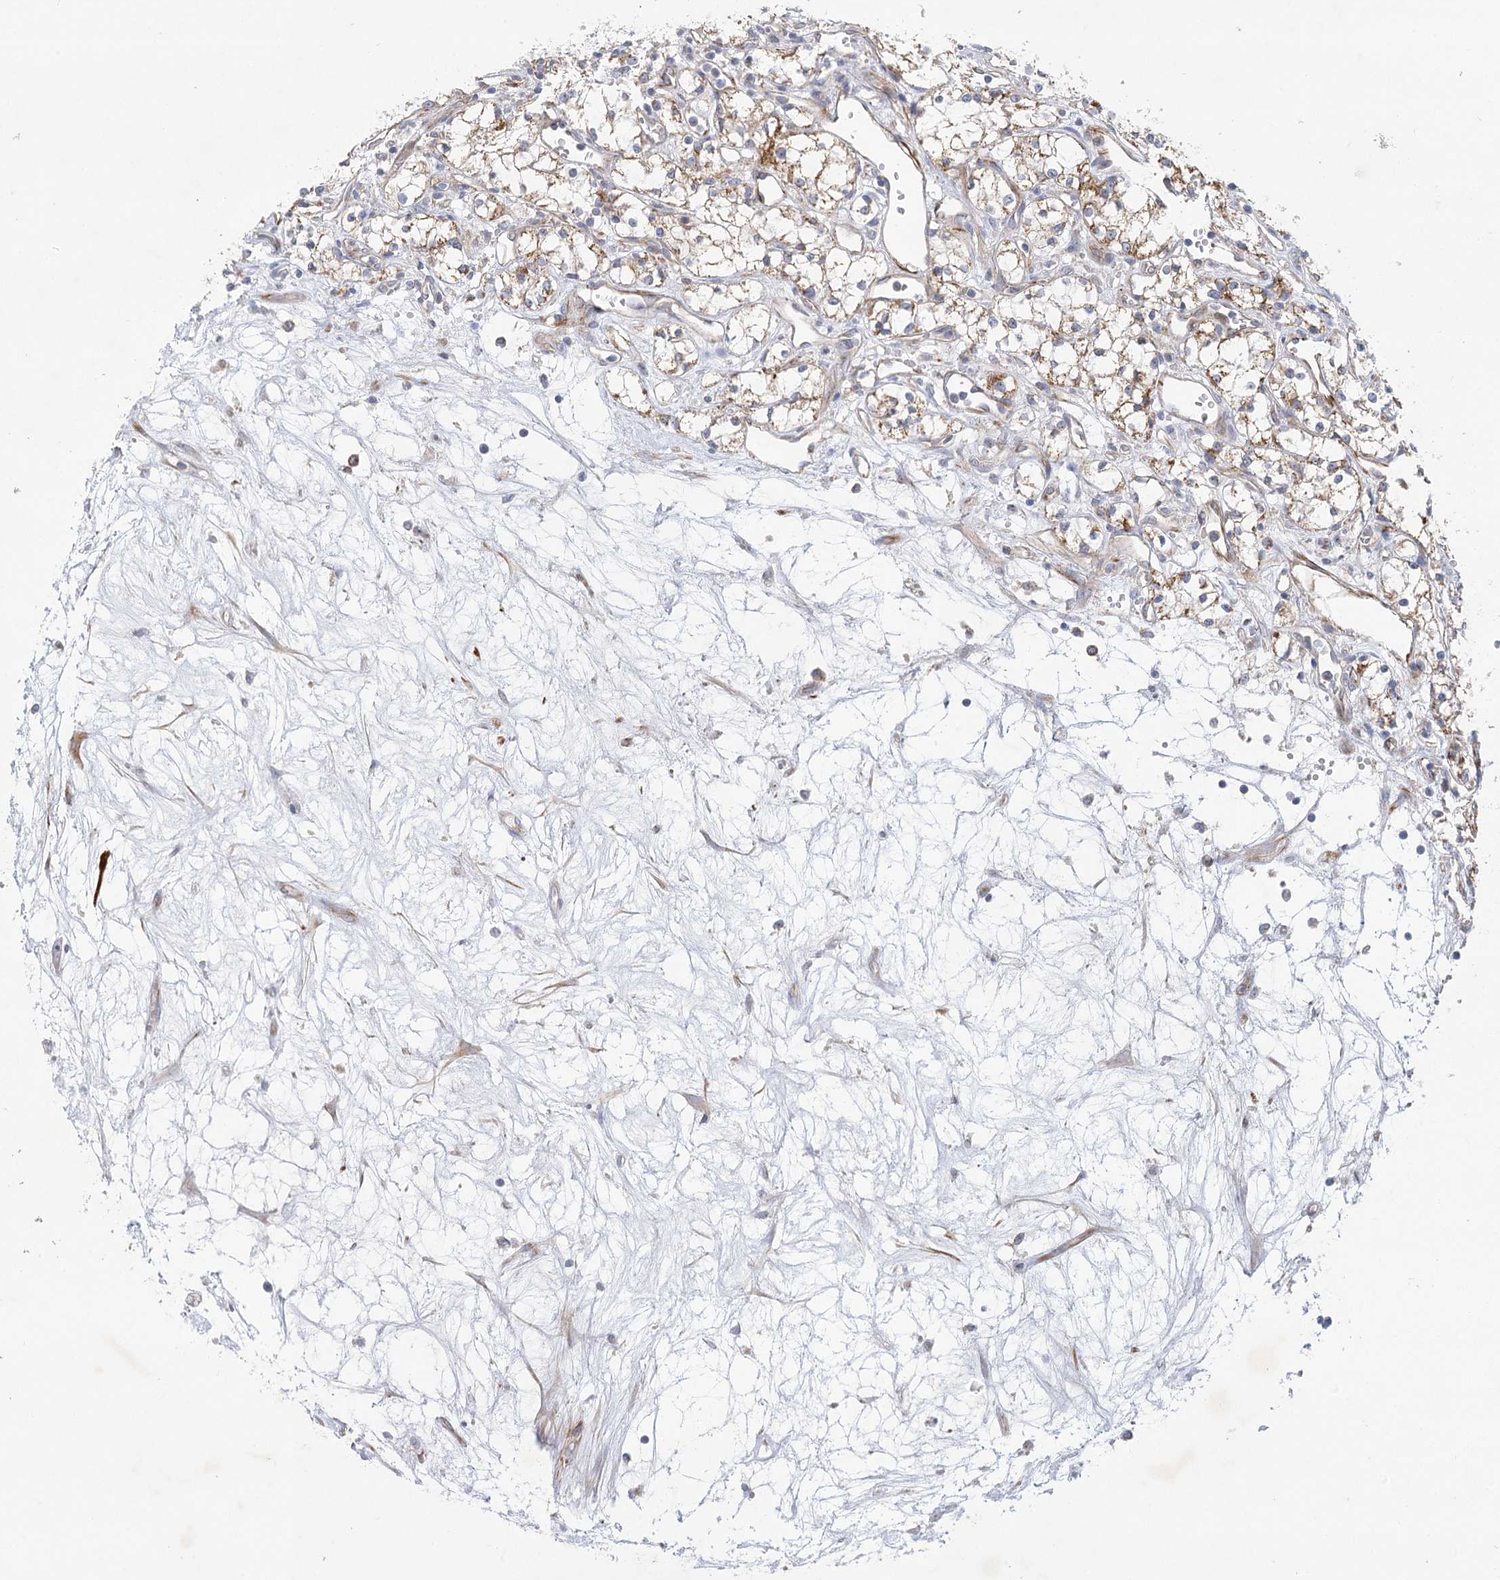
{"staining": {"intensity": "moderate", "quantity": ">75%", "location": "cytoplasmic/membranous"}, "tissue": "renal cancer", "cell_type": "Tumor cells", "image_type": "cancer", "snomed": [{"axis": "morphology", "description": "Adenocarcinoma, NOS"}, {"axis": "topography", "description": "Kidney"}], "caption": "A brown stain highlights moderate cytoplasmic/membranous expression of a protein in renal cancer (adenocarcinoma) tumor cells.", "gene": "DHTKD1", "patient": {"sex": "male", "age": 59}}